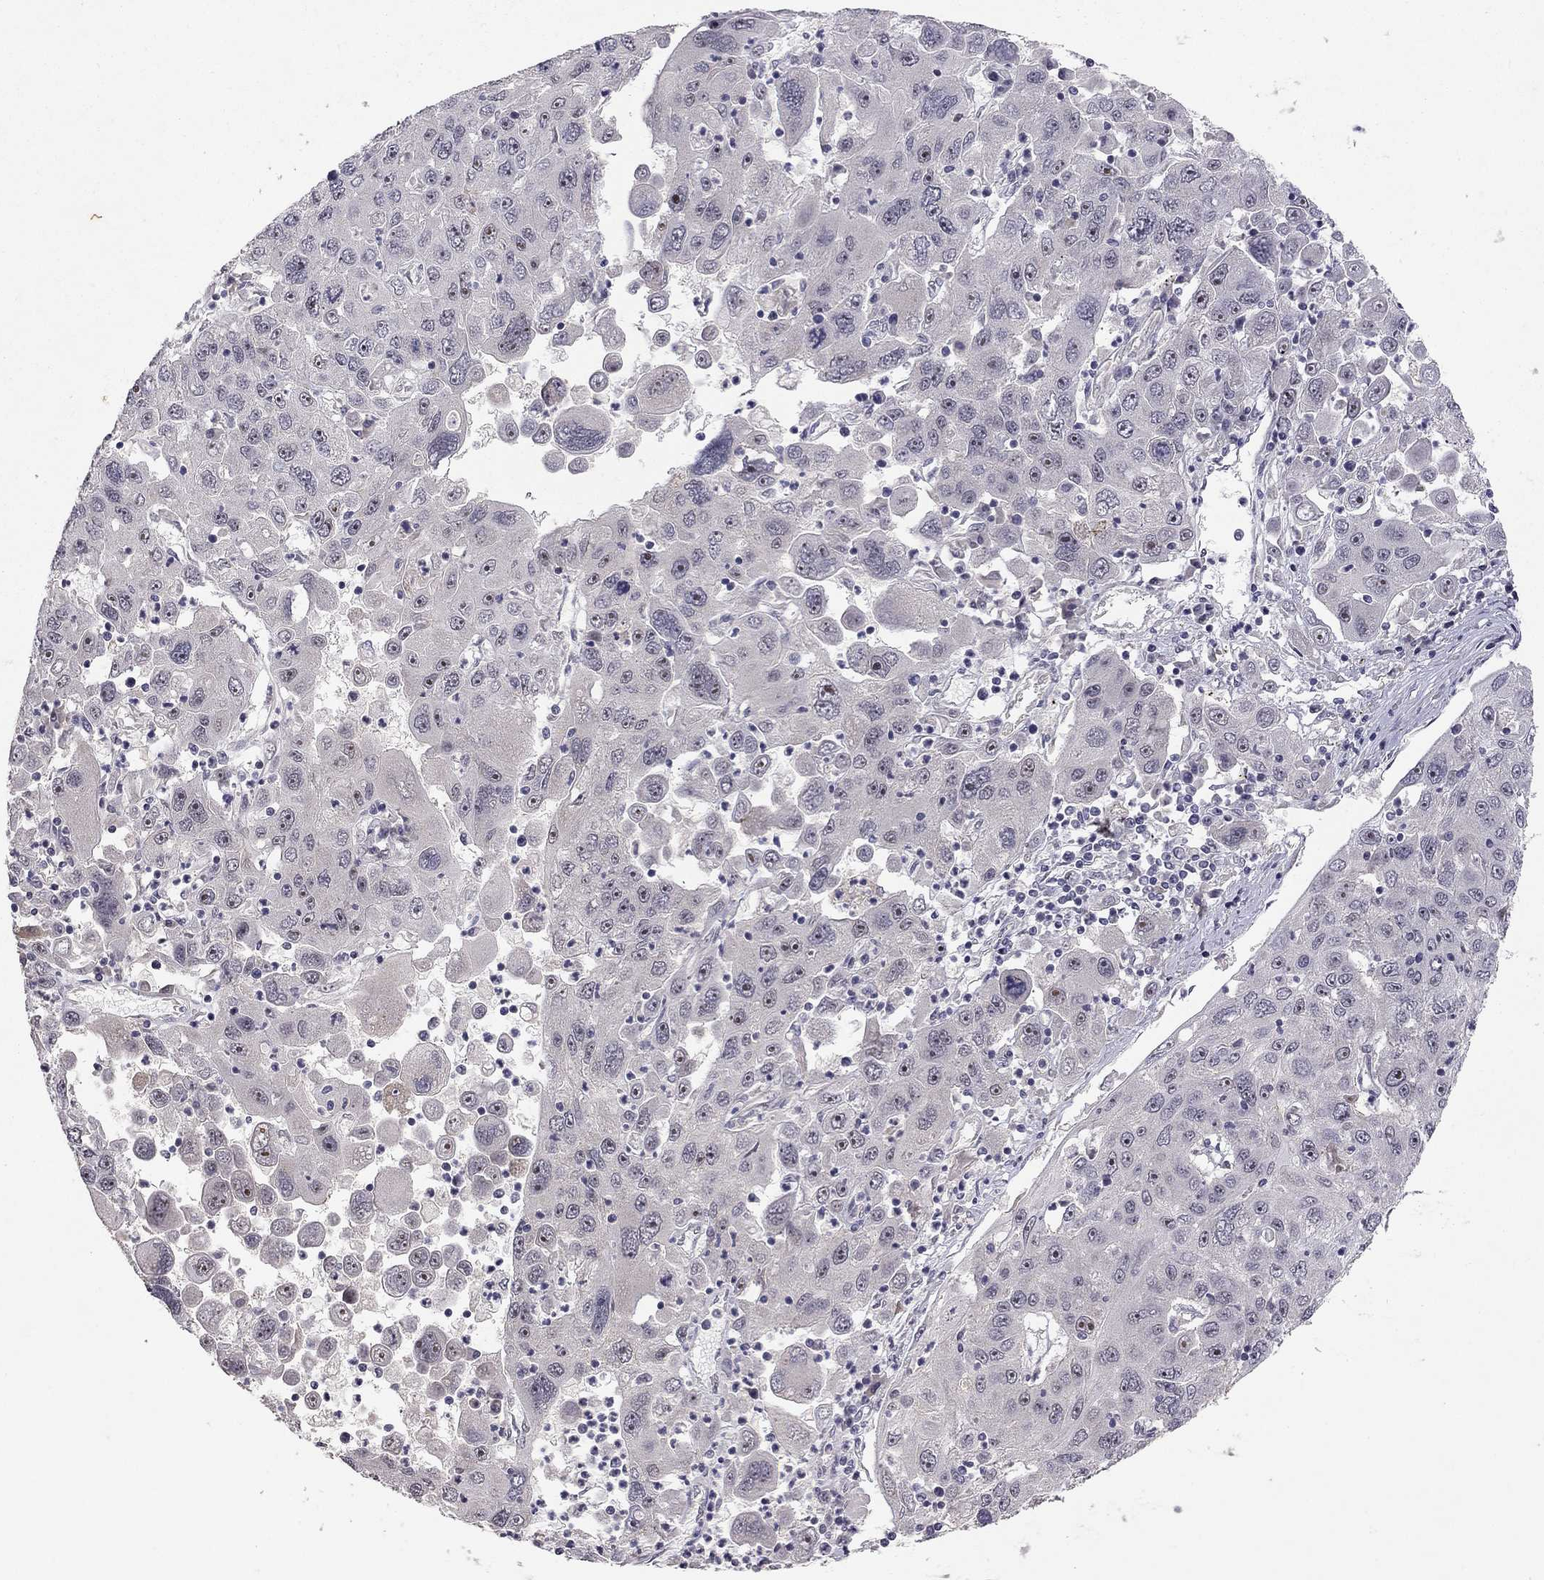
{"staining": {"intensity": "negative", "quantity": "none", "location": "none"}, "tissue": "stomach cancer", "cell_type": "Tumor cells", "image_type": "cancer", "snomed": [{"axis": "morphology", "description": "Adenocarcinoma, NOS"}, {"axis": "topography", "description": "Stomach"}], "caption": "Protein analysis of stomach adenocarcinoma shows no significant expression in tumor cells. Nuclei are stained in blue.", "gene": "STXBP6", "patient": {"sex": "male", "age": 56}}